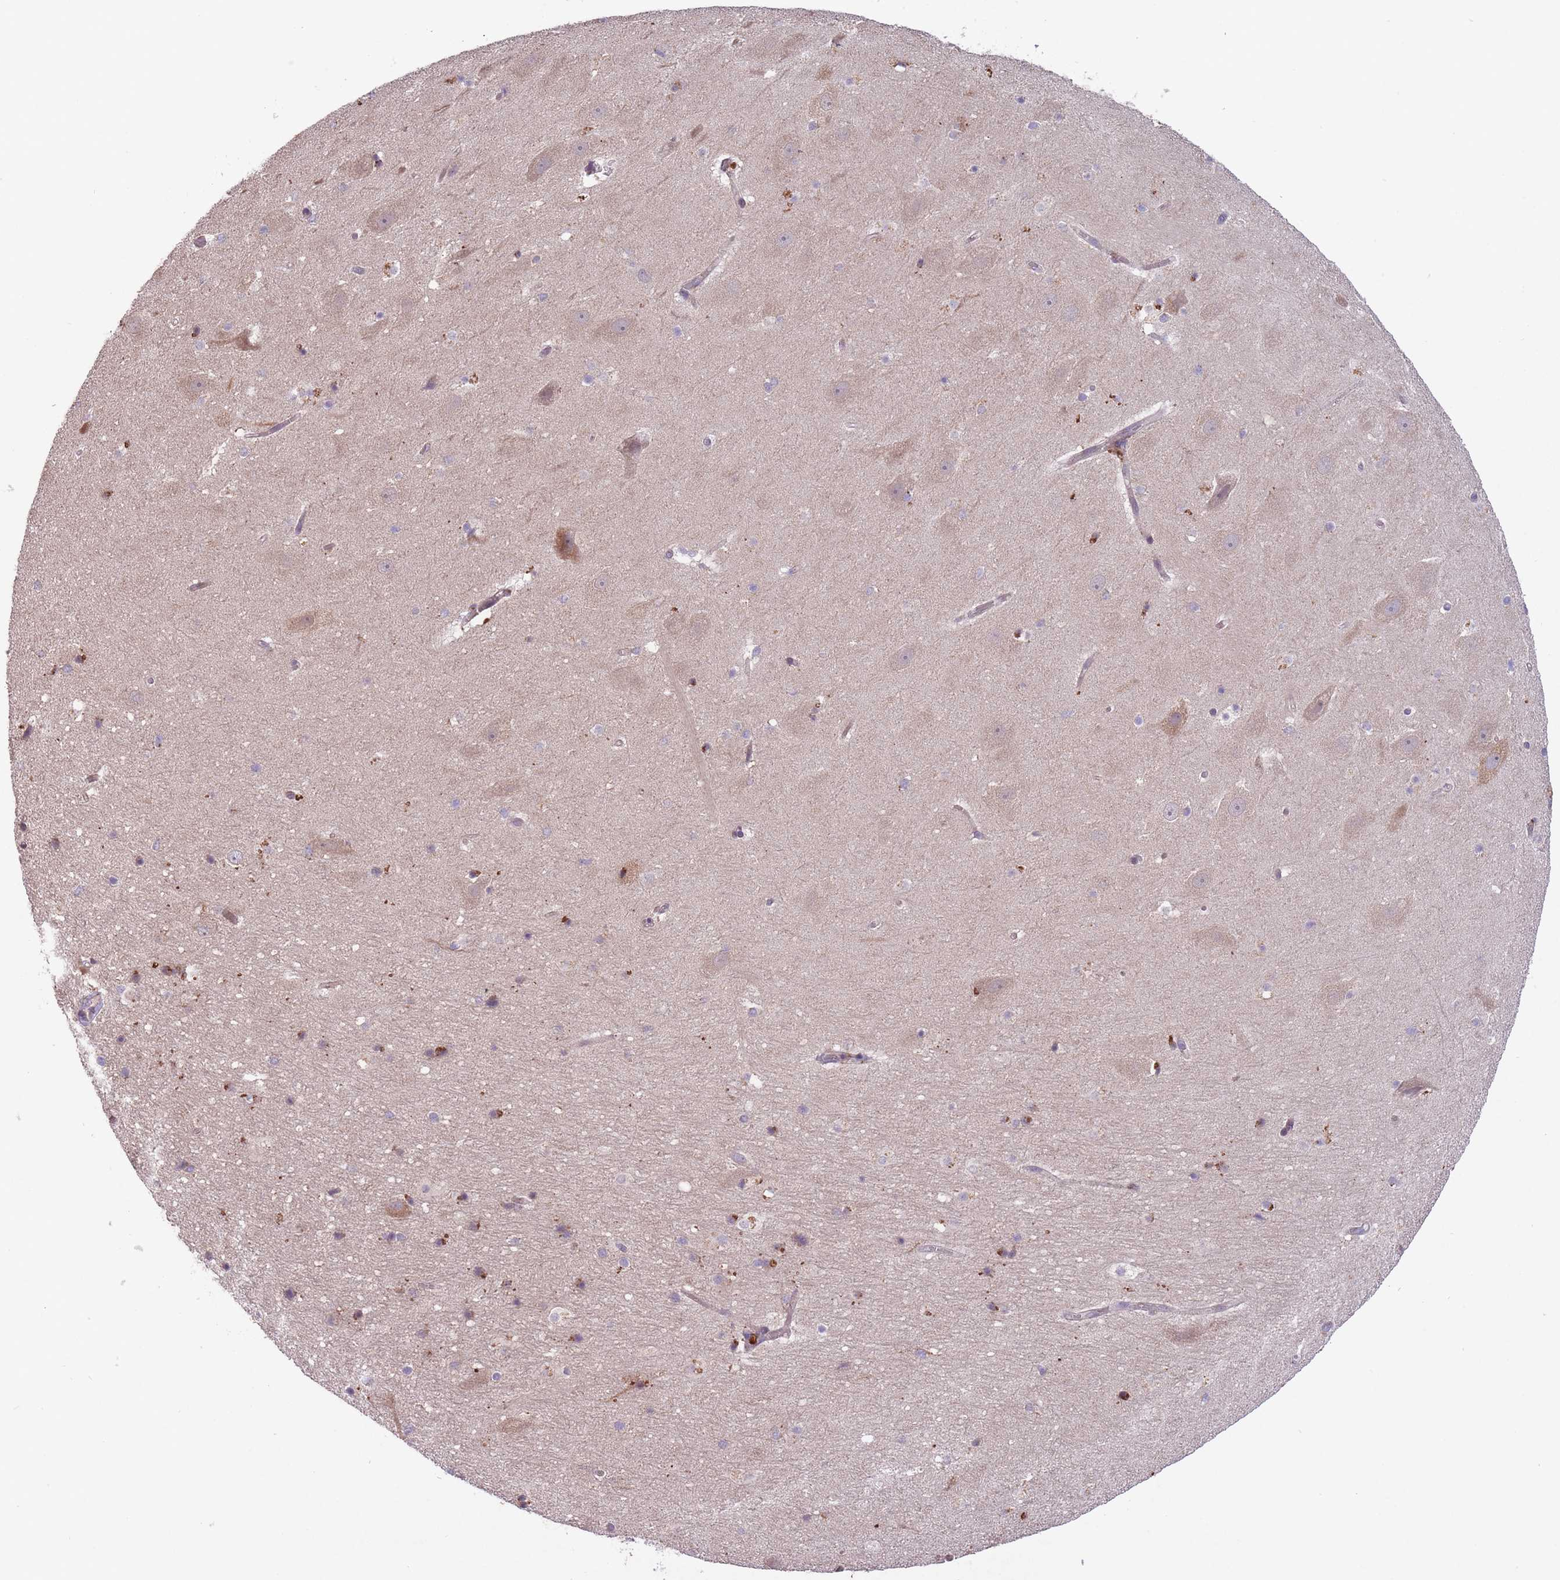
{"staining": {"intensity": "strong", "quantity": "<25%", "location": "cytoplasmic/membranous"}, "tissue": "hippocampus", "cell_type": "Glial cells", "image_type": "normal", "snomed": [{"axis": "morphology", "description": "Normal tissue, NOS"}, {"axis": "topography", "description": "Hippocampus"}], "caption": "Immunohistochemistry (DAB (3,3'-diaminobenzidine)) staining of unremarkable human hippocampus exhibits strong cytoplasmic/membranous protein positivity in approximately <25% of glial cells.", "gene": "ITPKC", "patient": {"sex": "male", "age": 37}}